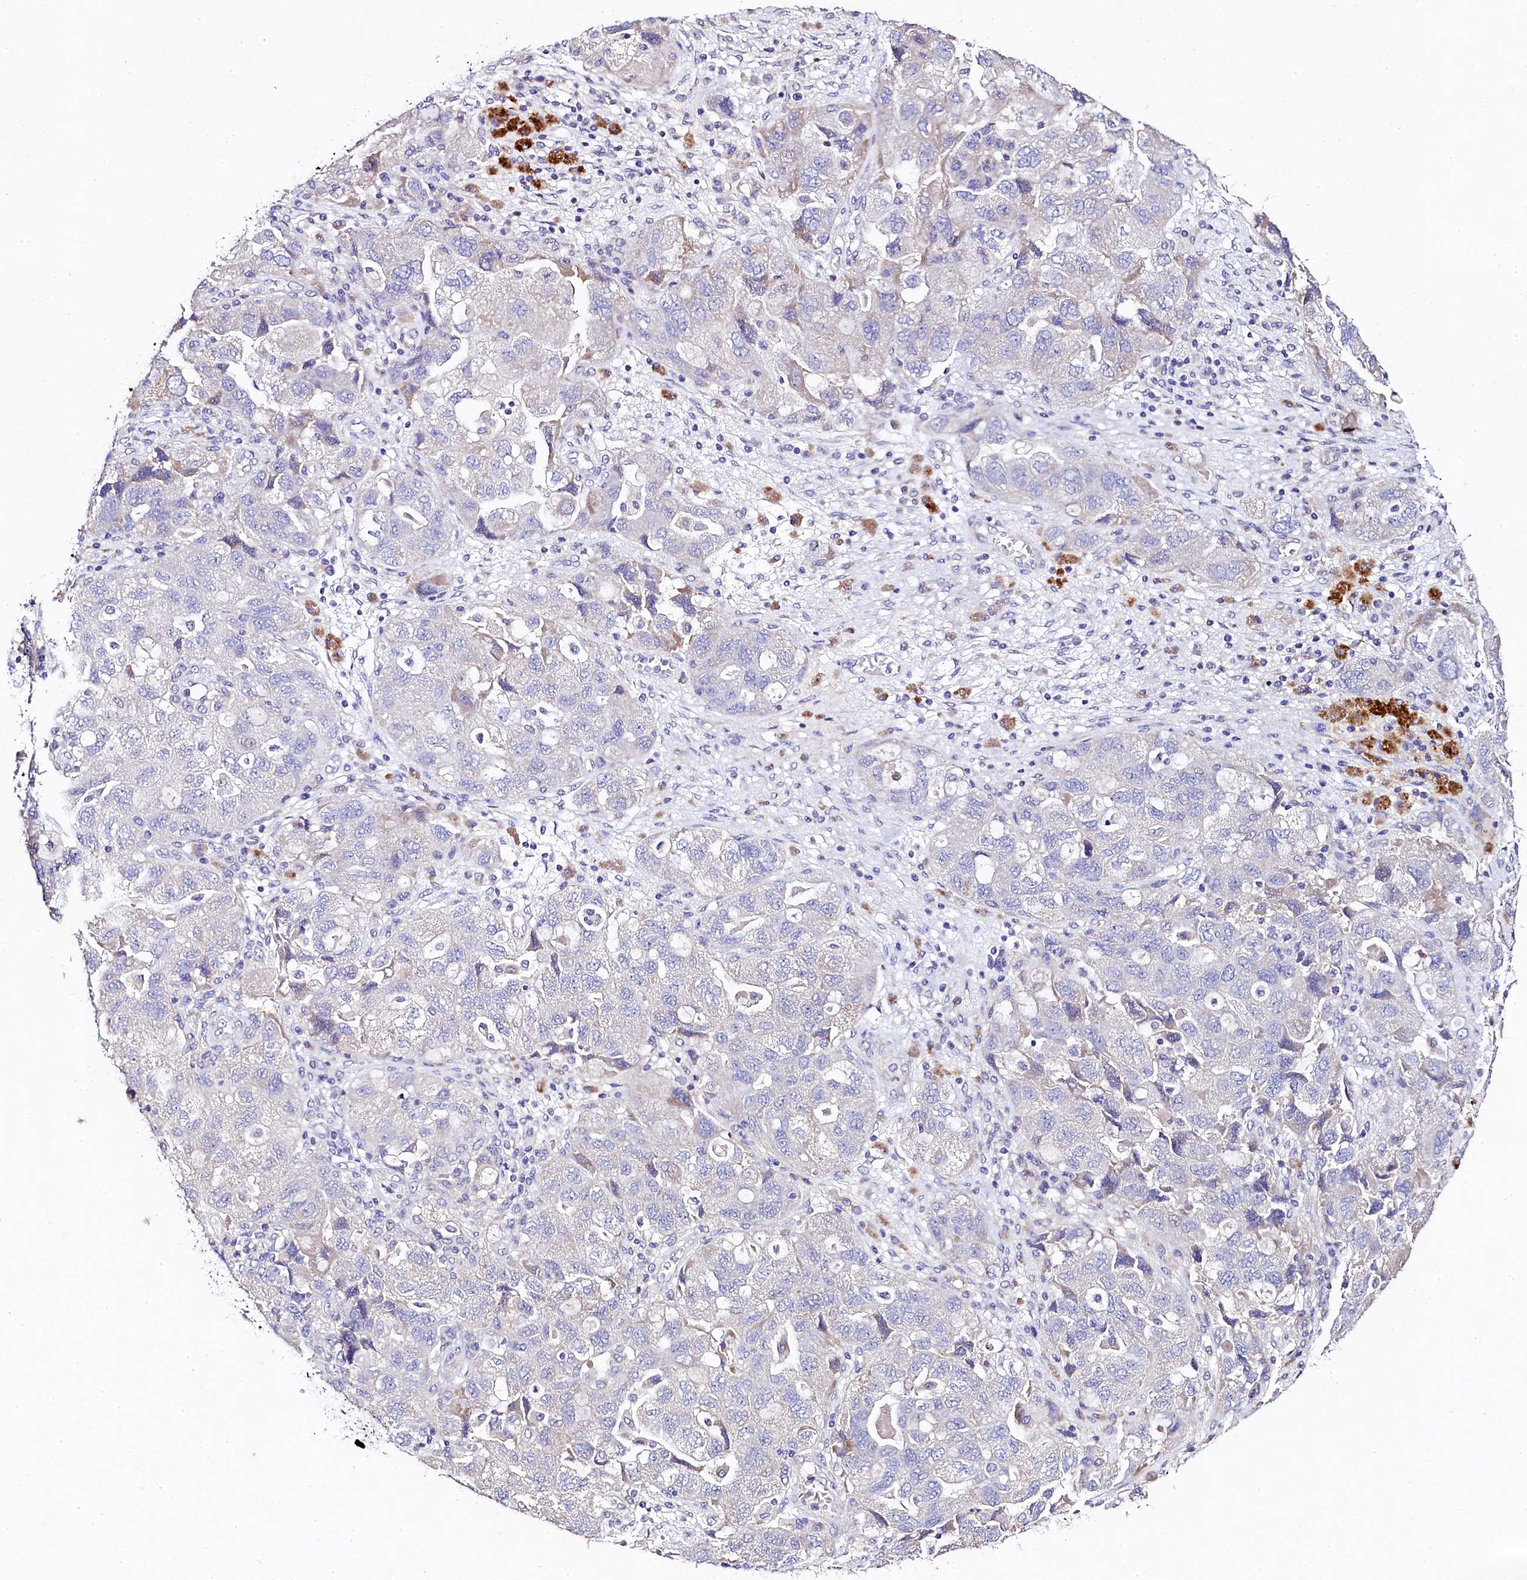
{"staining": {"intensity": "negative", "quantity": "none", "location": "none"}, "tissue": "ovarian cancer", "cell_type": "Tumor cells", "image_type": "cancer", "snomed": [{"axis": "morphology", "description": "Carcinoma, NOS"}, {"axis": "morphology", "description": "Cystadenocarcinoma, serous, NOS"}, {"axis": "topography", "description": "Ovary"}], "caption": "There is no significant positivity in tumor cells of ovarian cancer (serous cystadenocarcinoma).", "gene": "FXYD6", "patient": {"sex": "female", "age": 69}}